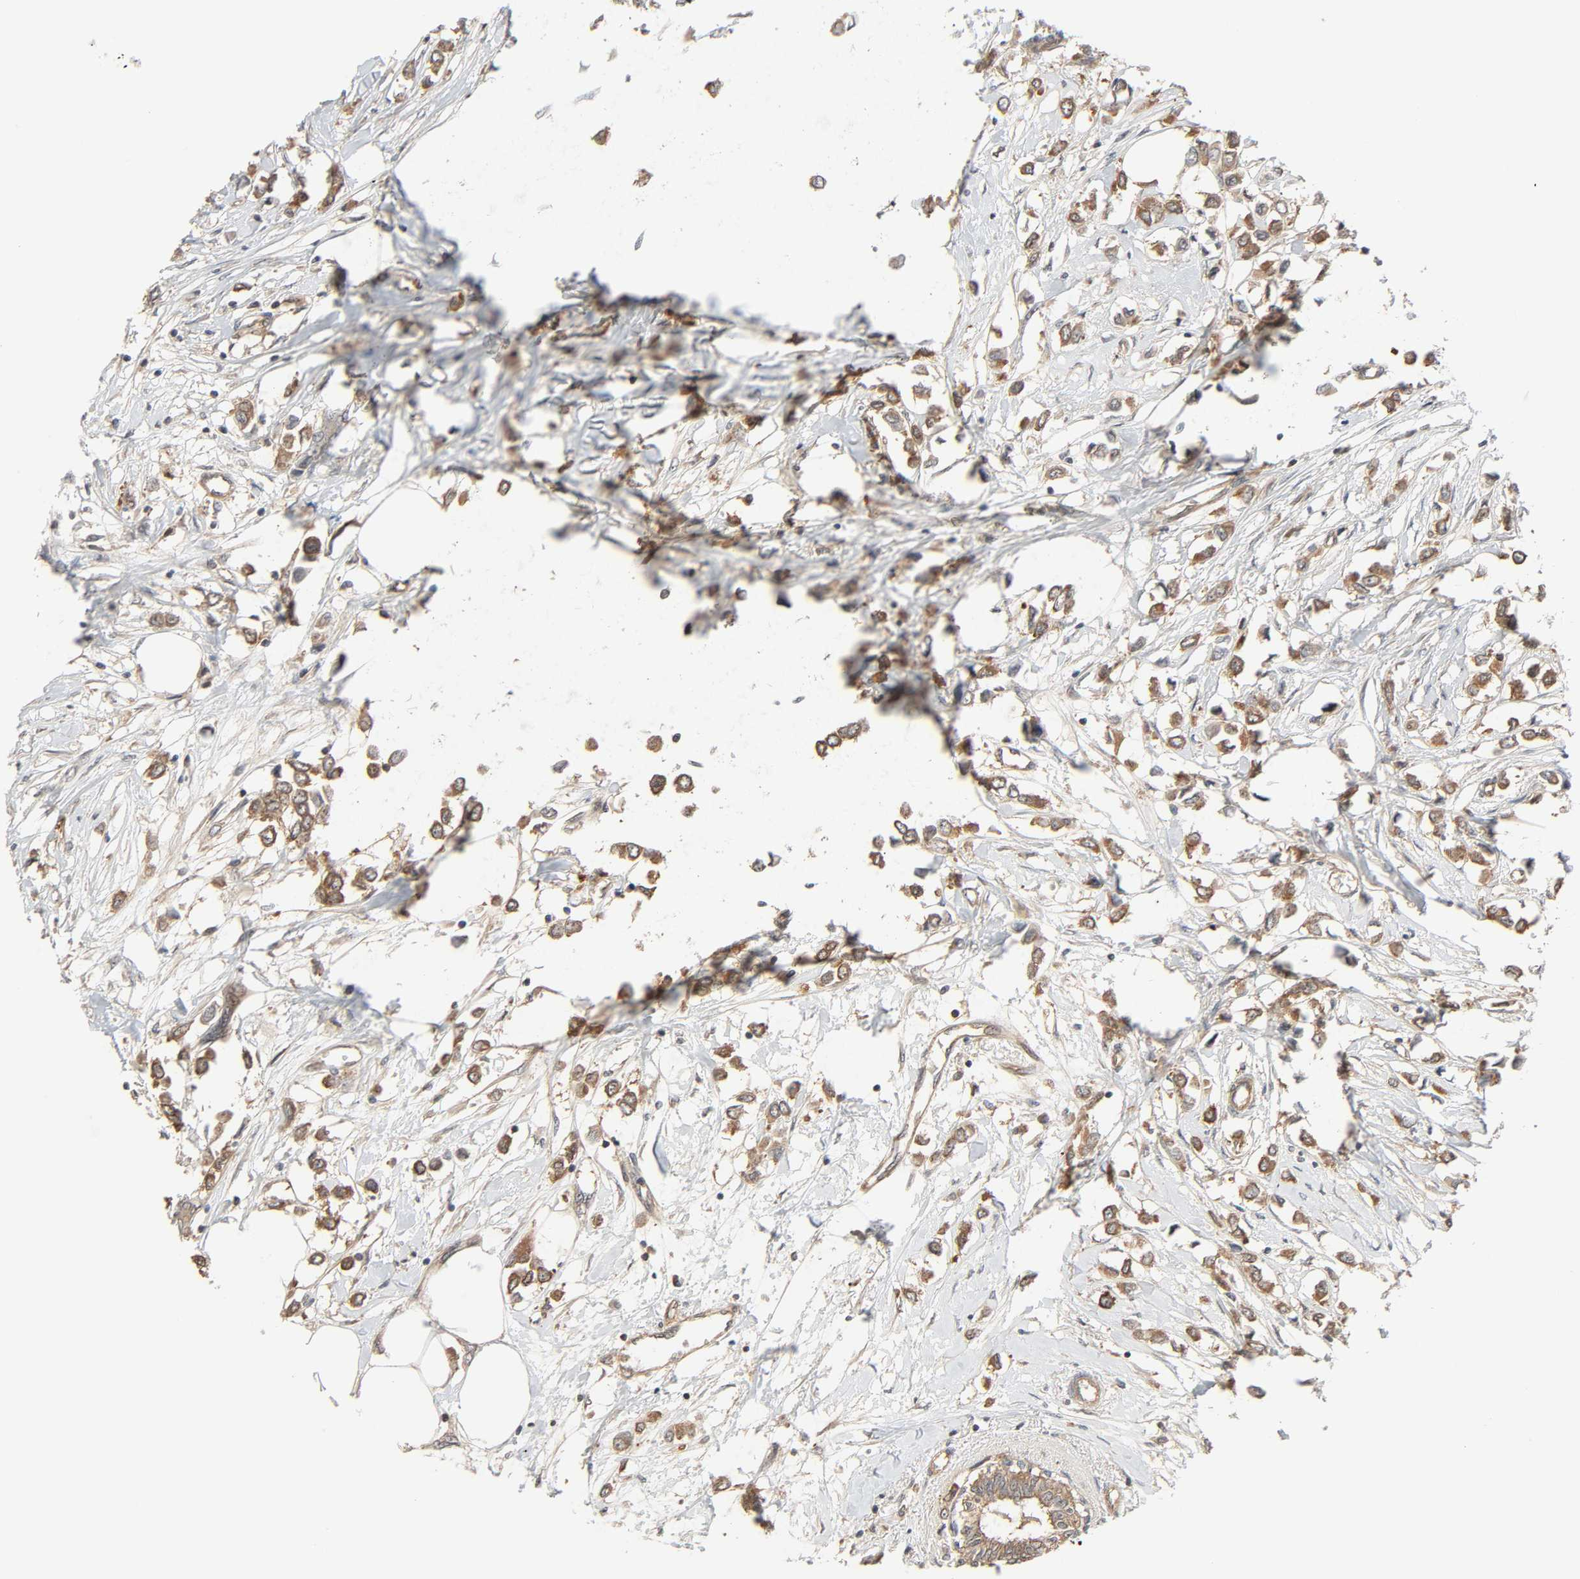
{"staining": {"intensity": "moderate", "quantity": ">75%", "location": "cytoplasmic/membranous"}, "tissue": "breast cancer", "cell_type": "Tumor cells", "image_type": "cancer", "snomed": [{"axis": "morphology", "description": "Lobular carcinoma"}, {"axis": "topography", "description": "Breast"}], "caption": "Protein staining by IHC demonstrates moderate cytoplasmic/membranous positivity in approximately >75% of tumor cells in breast cancer (lobular carcinoma).", "gene": "PPP2R1B", "patient": {"sex": "female", "age": 51}}